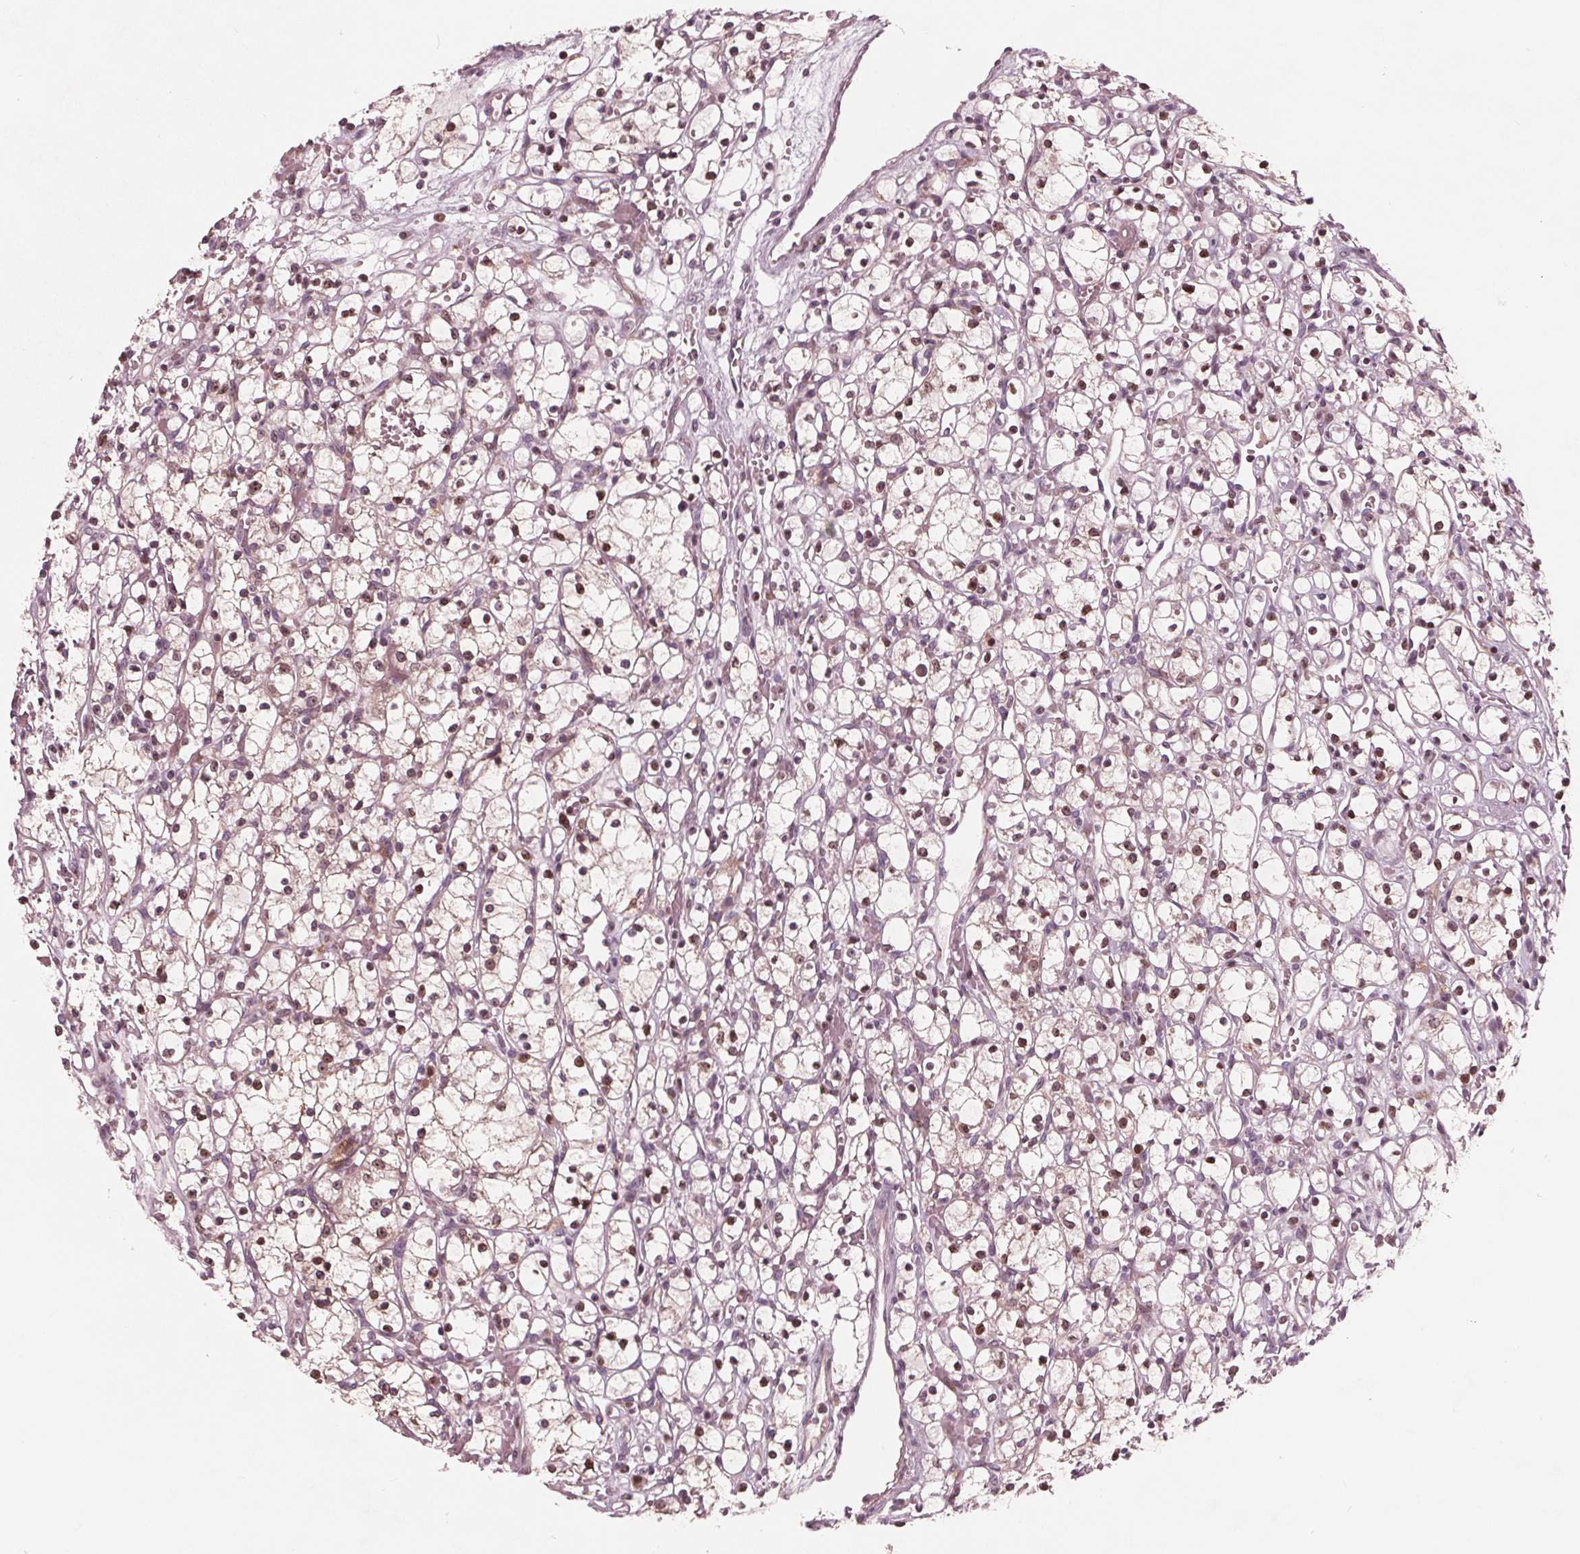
{"staining": {"intensity": "moderate", "quantity": "25%-75%", "location": "nuclear"}, "tissue": "renal cancer", "cell_type": "Tumor cells", "image_type": "cancer", "snomed": [{"axis": "morphology", "description": "Adenocarcinoma, NOS"}, {"axis": "topography", "description": "Kidney"}], "caption": "Moderate nuclear protein positivity is seen in about 25%-75% of tumor cells in renal cancer (adenocarcinoma). (DAB (3,3'-diaminobenzidine) IHC with brightfield microscopy, high magnification).", "gene": "NUP210", "patient": {"sex": "female", "age": 59}}